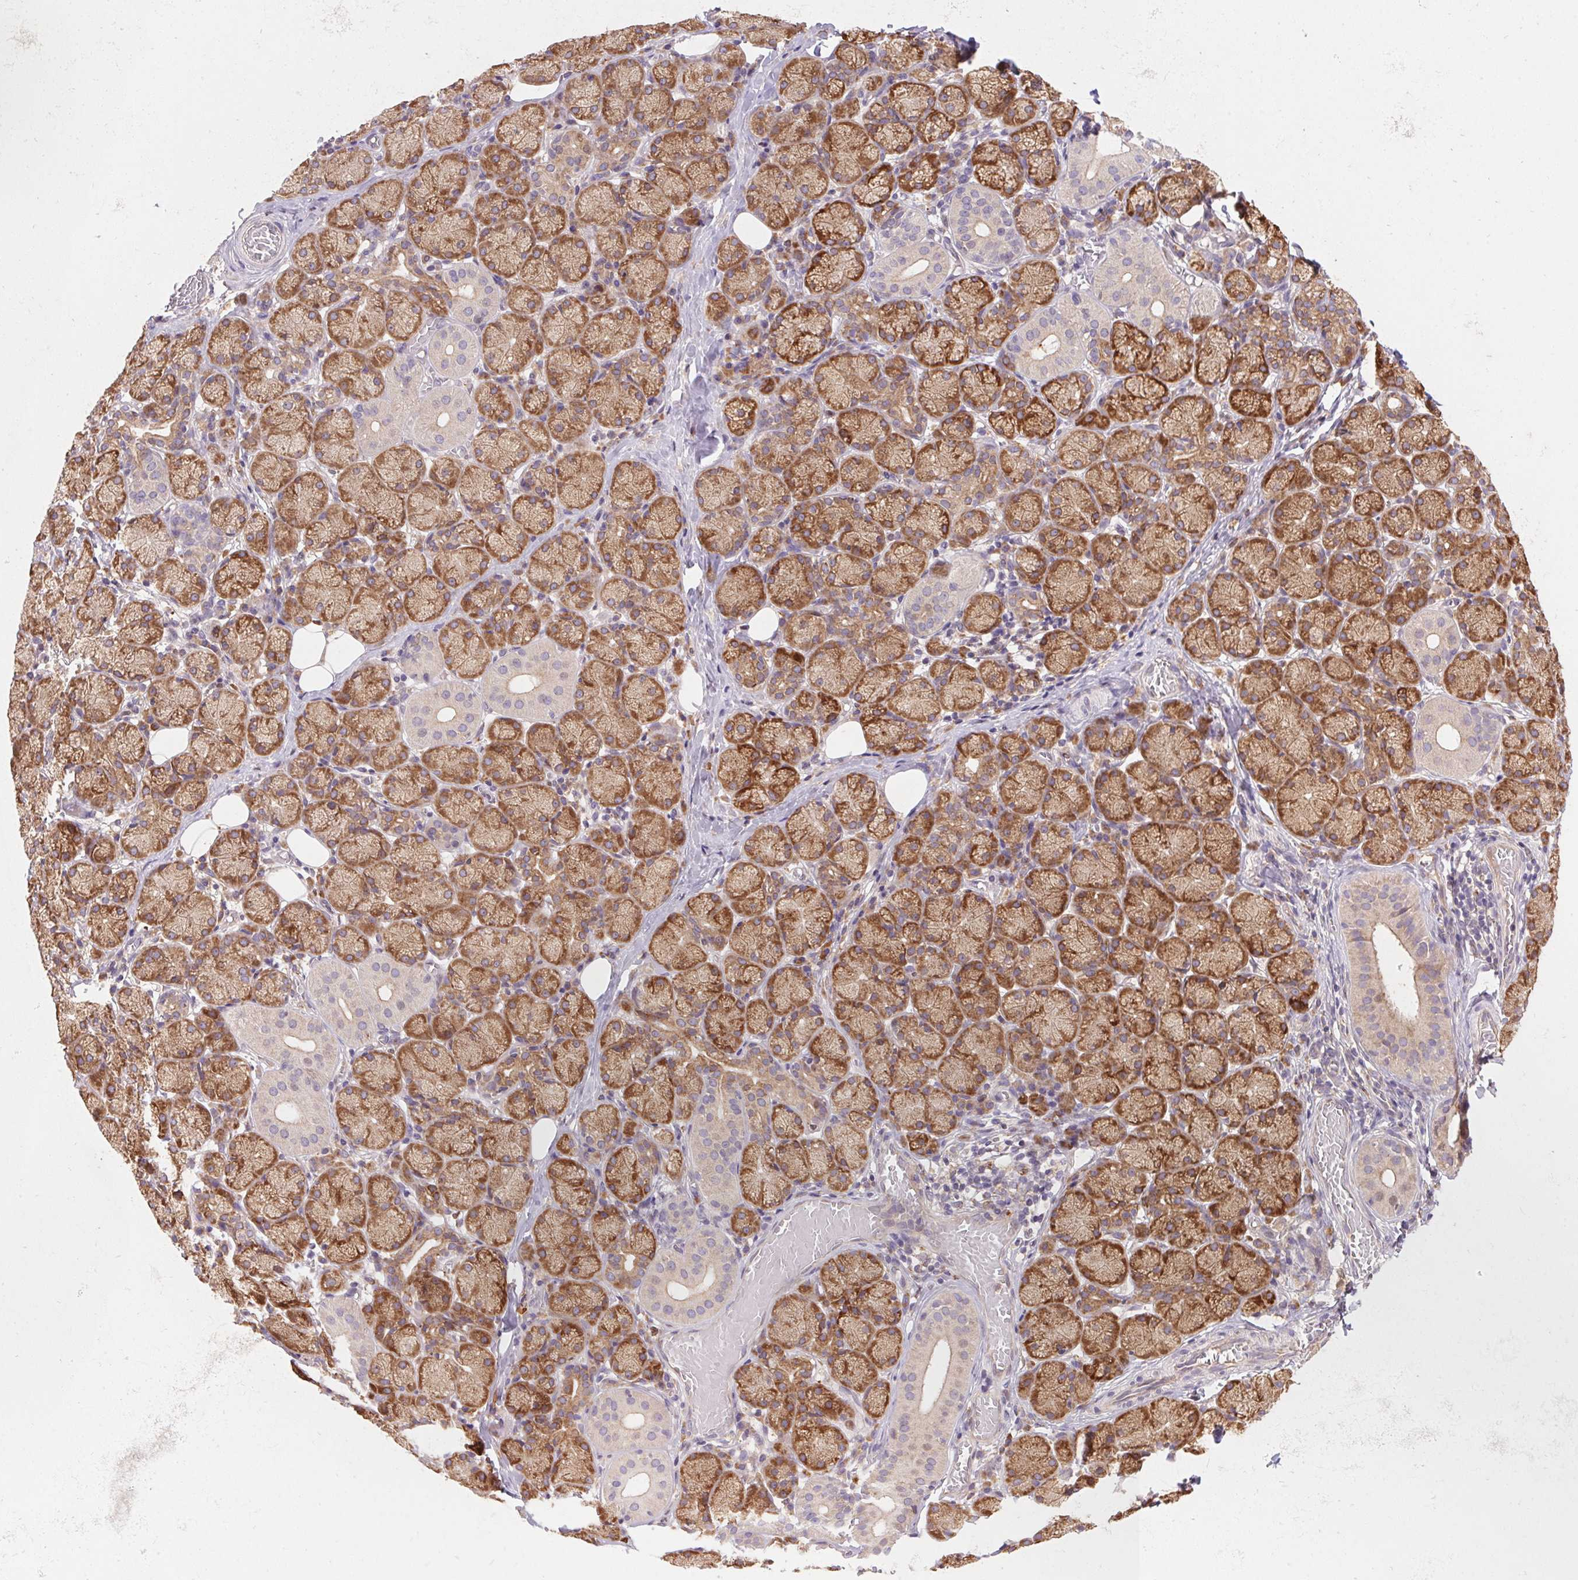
{"staining": {"intensity": "moderate", "quantity": "25%-75%", "location": "cytoplasmic/membranous"}, "tissue": "salivary gland", "cell_type": "Glandular cells", "image_type": "normal", "snomed": [{"axis": "morphology", "description": "Normal tissue, NOS"}, {"axis": "topography", "description": "Salivary gland"}, {"axis": "topography", "description": "Peripheral nerve tissue"}], "caption": "Unremarkable salivary gland reveals moderate cytoplasmic/membranous expression in about 25%-75% of glandular cells, visualized by immunohistochemistry.", "gene": "KLHL20", "patient": {"sex": "female", "age": 24}}